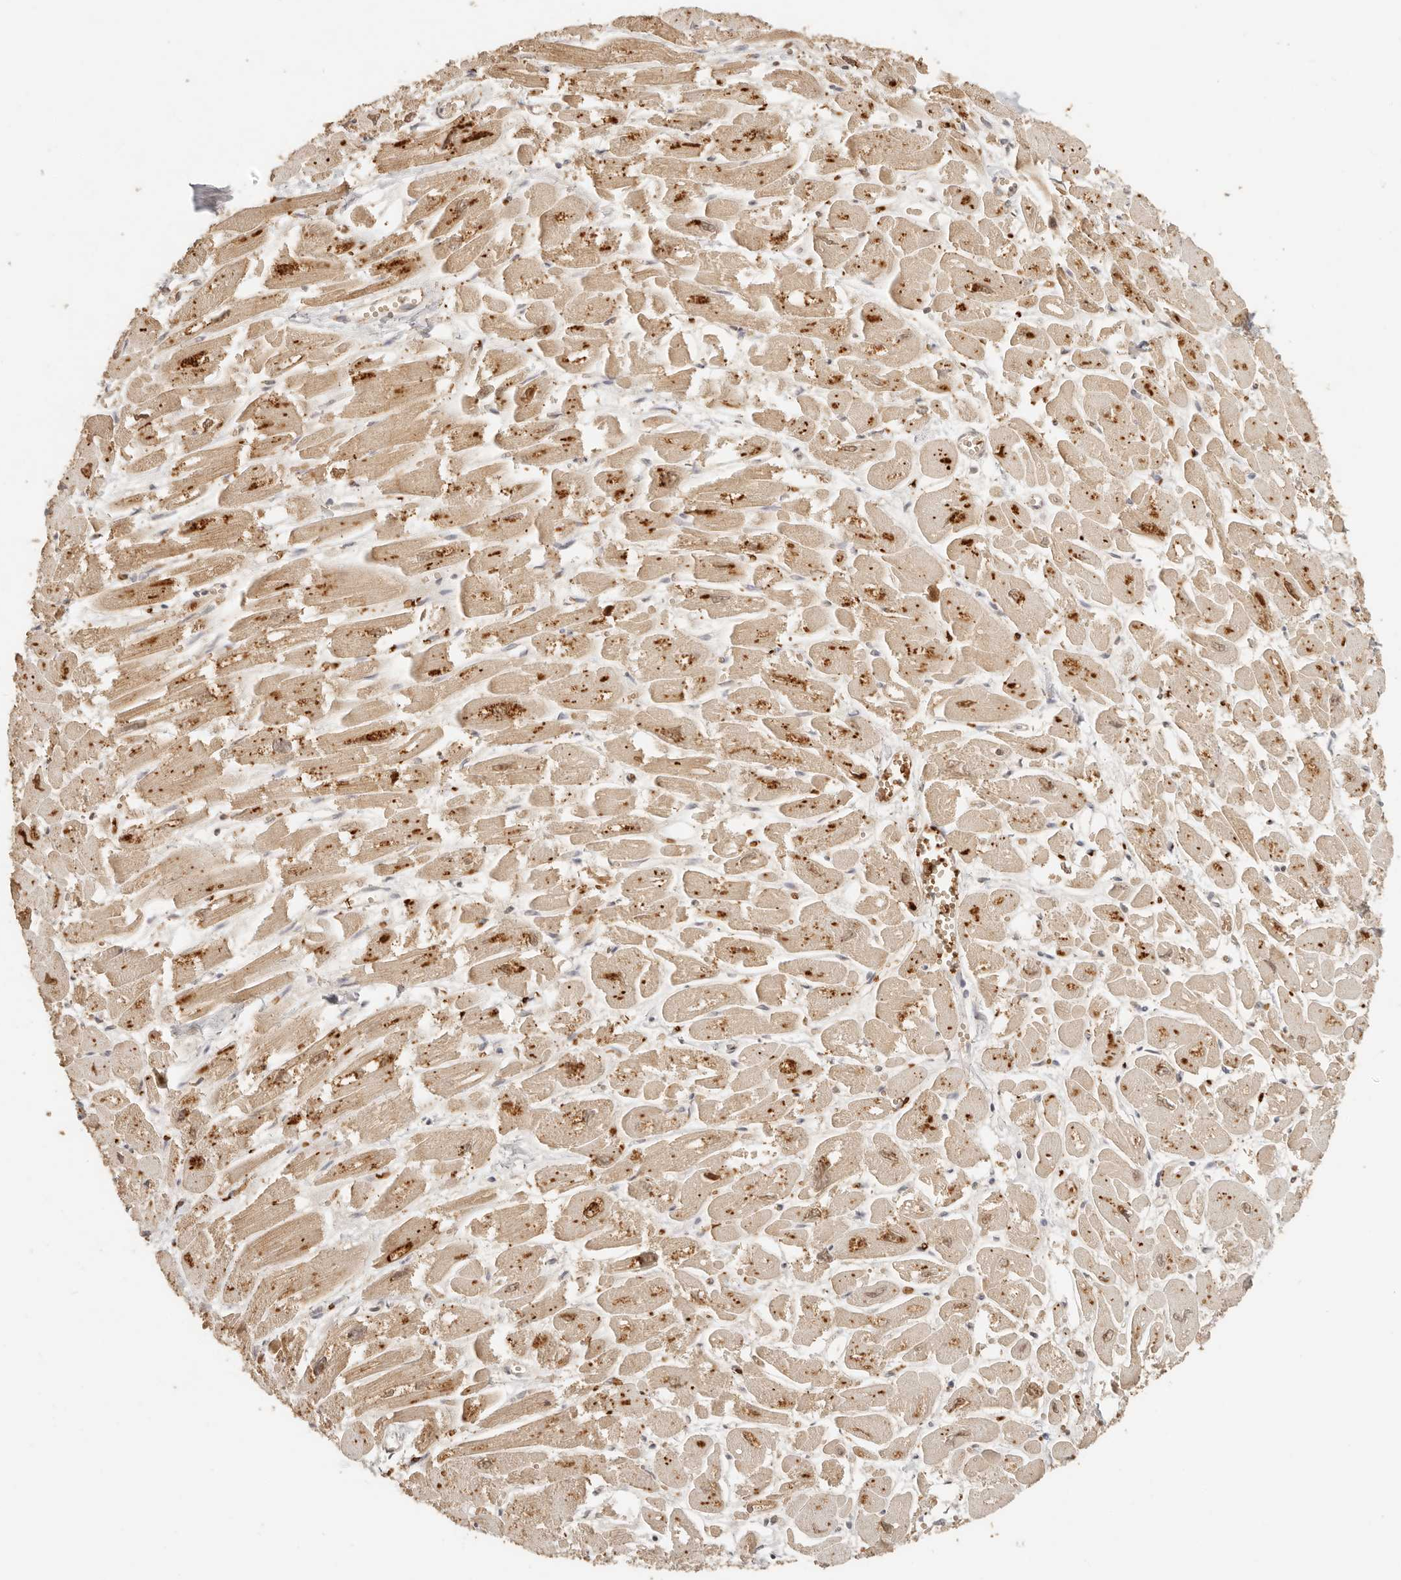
{"staining": {"intensity": "strong", "quantity": "25%-75%", "location": "cytoplasmic/membranous,nuclear"}, "tissue": "heart muscle", "cell_type": "Cardiomyocytes", "image_type": "normal", "snomed": [{"axis": "morphology", "description": "Normal tissue, NOS"}, {"axis": "topography", "description": "Heart"}], "caption": "Protein analysis of unremarkable heart muscle exhibits strong cytoplasmic/membranous,nuclear expression in approximately 25%-75% of cardiomyocytes. The protein of interest is shown in brown color, while the nuclei are stained blue.", "gene": "INTS11", "patient": {"sex": "male", "age": 54}}